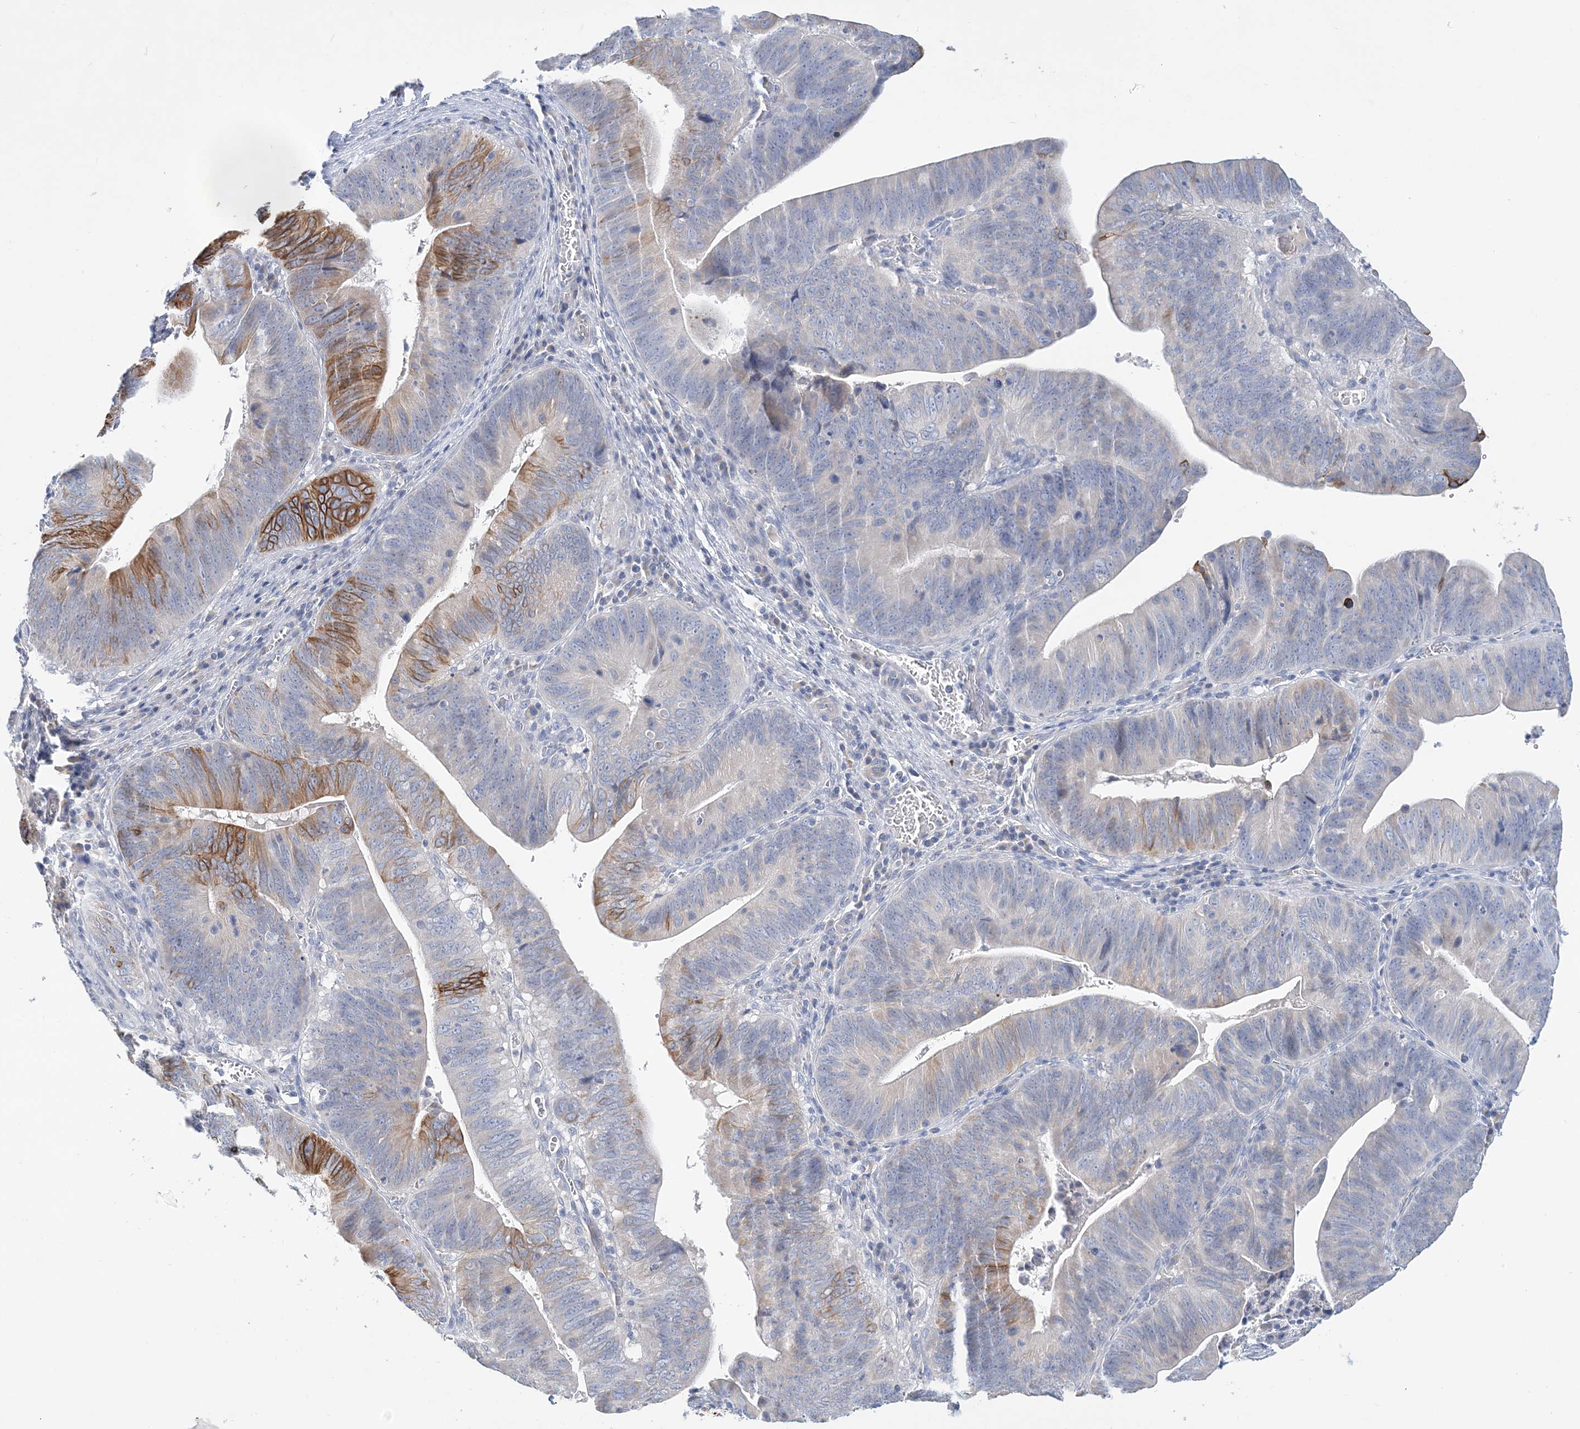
{"staining": {"intensity": "moderate", "quantity": "<25%", "location": "cytoplasmic/membranous"}, "tissue": "pancreatic cancer", "cell_type": "Tumor cells", "image_type": "cancer", "snomed": [{"axis": "morphology", "description": "Adenocarcinoma, NOS"}, {"axis": "topography", "description": "Pancreas"}], "caption": "Brown immunohistochemical staining in pancreatic cancer reveals moderate cytoplasmic/membranous positivity in about <25% of tumor cells. (Brightfield microscopy of DAB IHC at high magnification).", "gene": "LRRIQ4", "patient": {"sex": "male", "age": 63}}